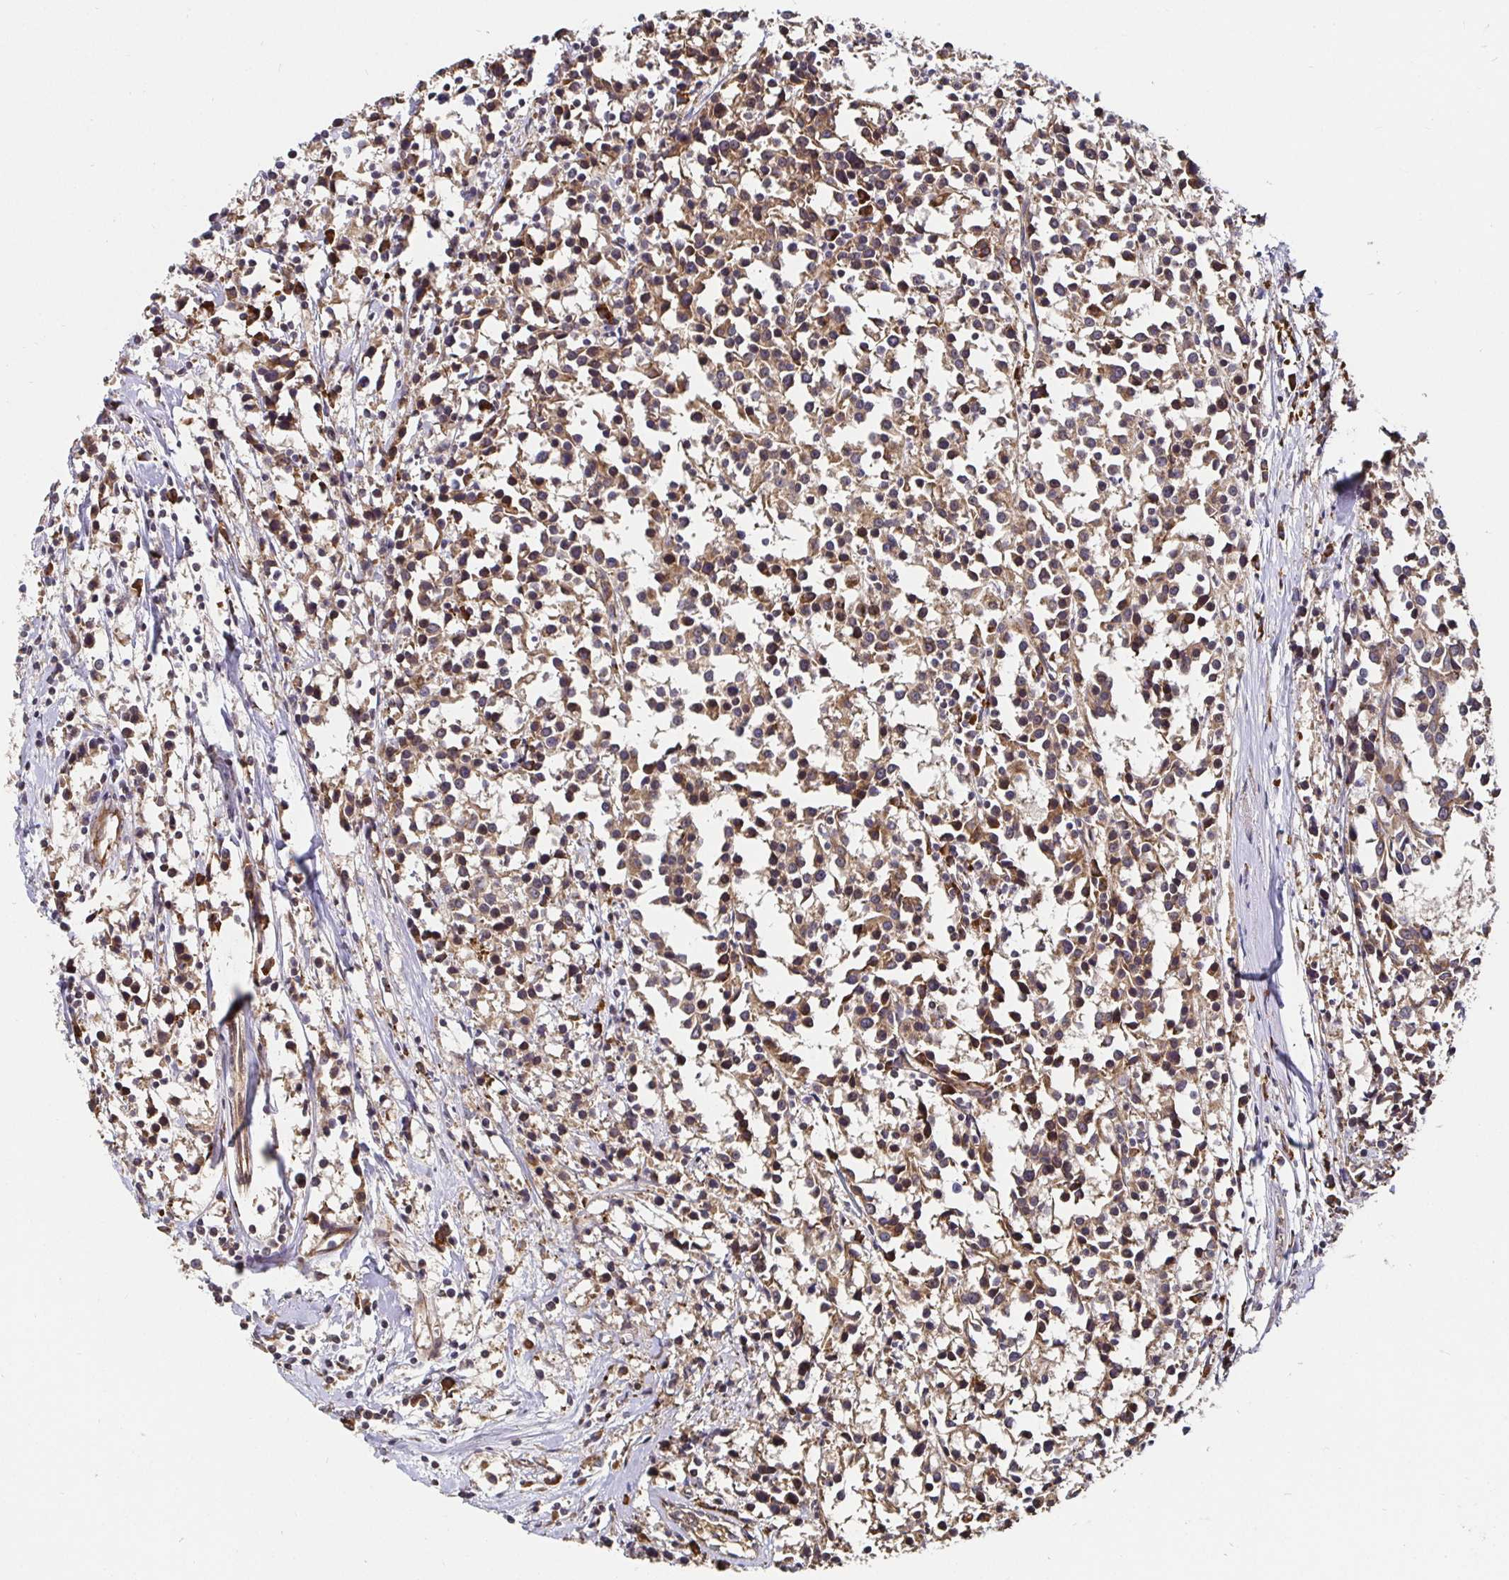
{"staining": {"intensity": "moderate", "quantity": ">75%", "location": "cytoplasmic/membranous"}, "tissue": "breast cancer", "cell_type": "Tumor cells", "image_type": "cancer", "snomed": [{"axis": "morphology", "description": "Duct carcinoma"}, {"axis": "topography", "description": "Breast"}], "caption": "High-magnification brightfield microscopy of breast cancer (intraductal carcinoma) stained with DAB (3,3'-diaminobenzidine) (brown) and counterstained with hematoxylin (blue). tumor cells exhibit moderate cytoplasmic/membranous positivity is appreciated in approximately>75% of cells.", "gene": "MLST8", "patient": {"sex": "female", "age": 80}}